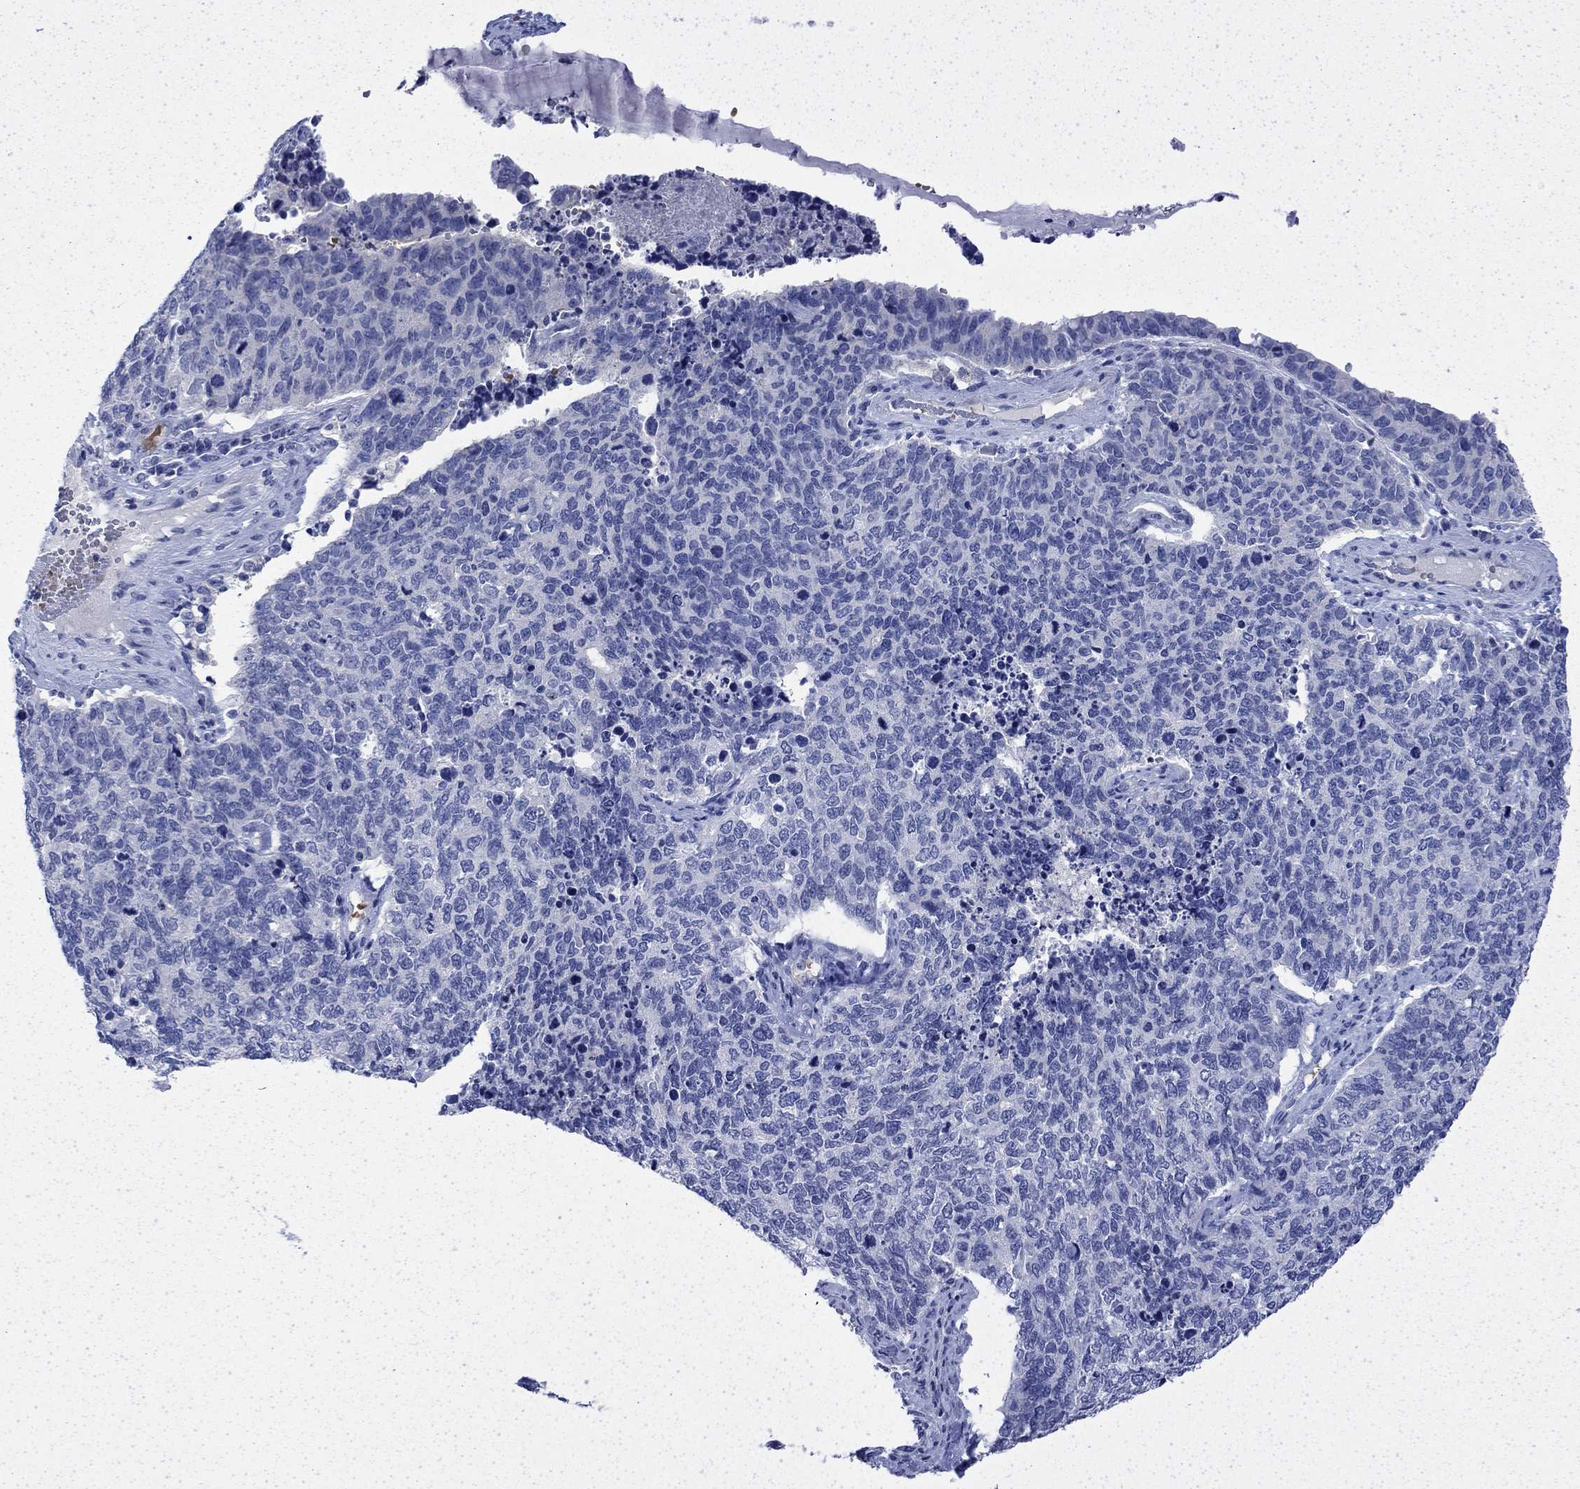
{"staining": {"intensity": "negative", "quantity": "none", "location": "none"}, "tissue": "cervical cancer", "cell_type": "Tumor cells", "image_type": "cancer", "snomed": [{"axis": "morphology", "description": "Squamous cell carcinoma, NOS"}, {"axis": "topography", "description": "Cervix"}], "caption": "High magnification brightfield microscopy of cervical cancer stained with DAB (3,3'-diaminobenzidine) (brown) and counterstained with hematoxylin (blue): tumor cells show no significant positivity.", "gene": "ENPP6", "patient": {"sex": "female", "age": 63}}